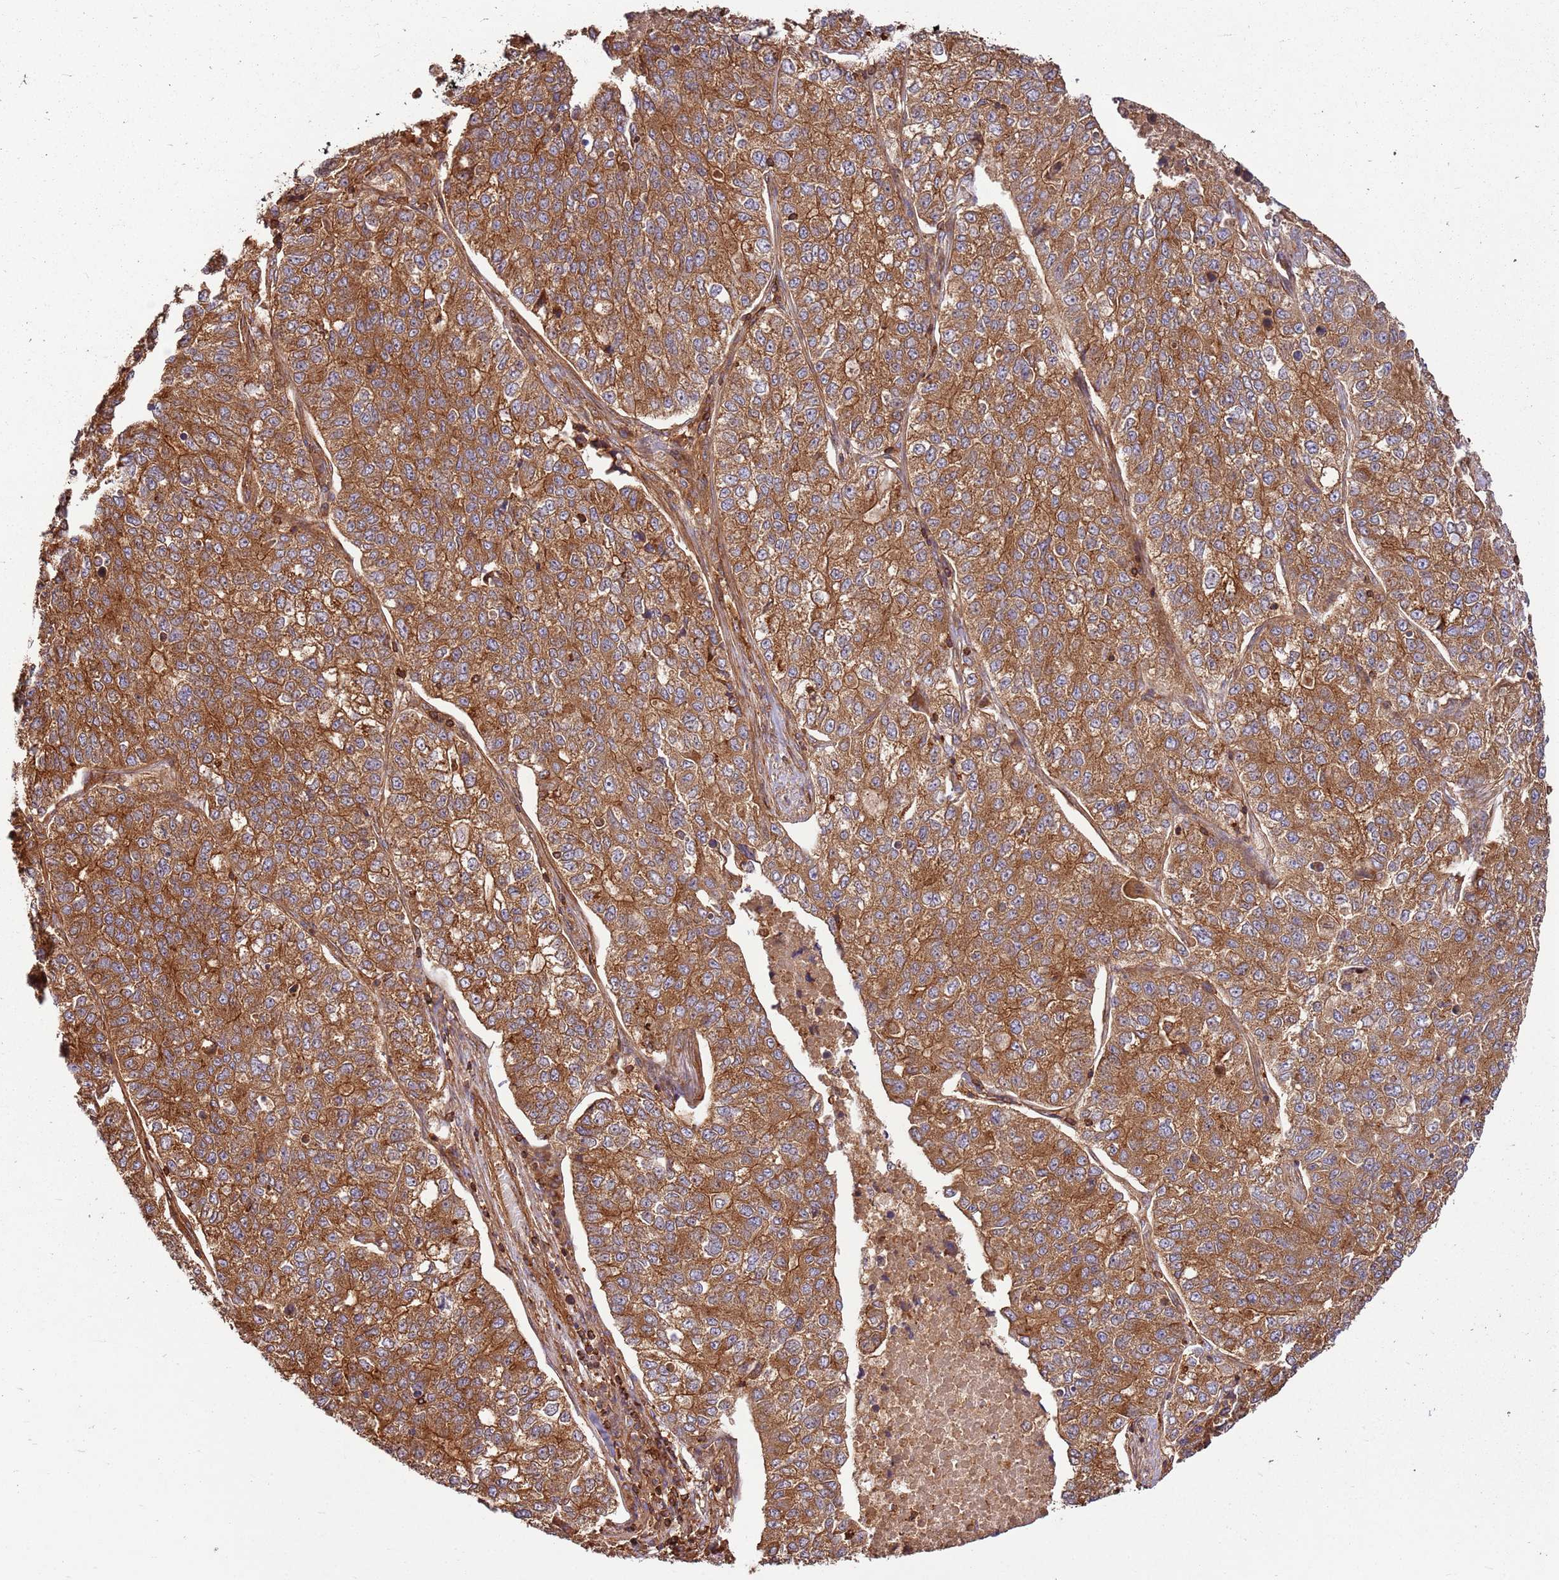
{"staining": {"intensity": "moderate", "quantity": ">75%", "location": "cytoplasmic/membranous"}, "tissue": "lung cancer", "cell_type": "Tumor cells", "image_type": "cancer", "snomed": [{"axis": "morphology", "description": "Adenocarcinoma, NOS"}, {"axis": "topography", "description": "Lung"}], "caption": "This image shows immunohistochemistry (IHC) staining of adenocarcinoma (lung), with medium moderate cytoplasmic/membranous positivity in about >75% of tumor cells.", "gene": "ACVR2A", "patient": {"sex": "male", "age": 49}}